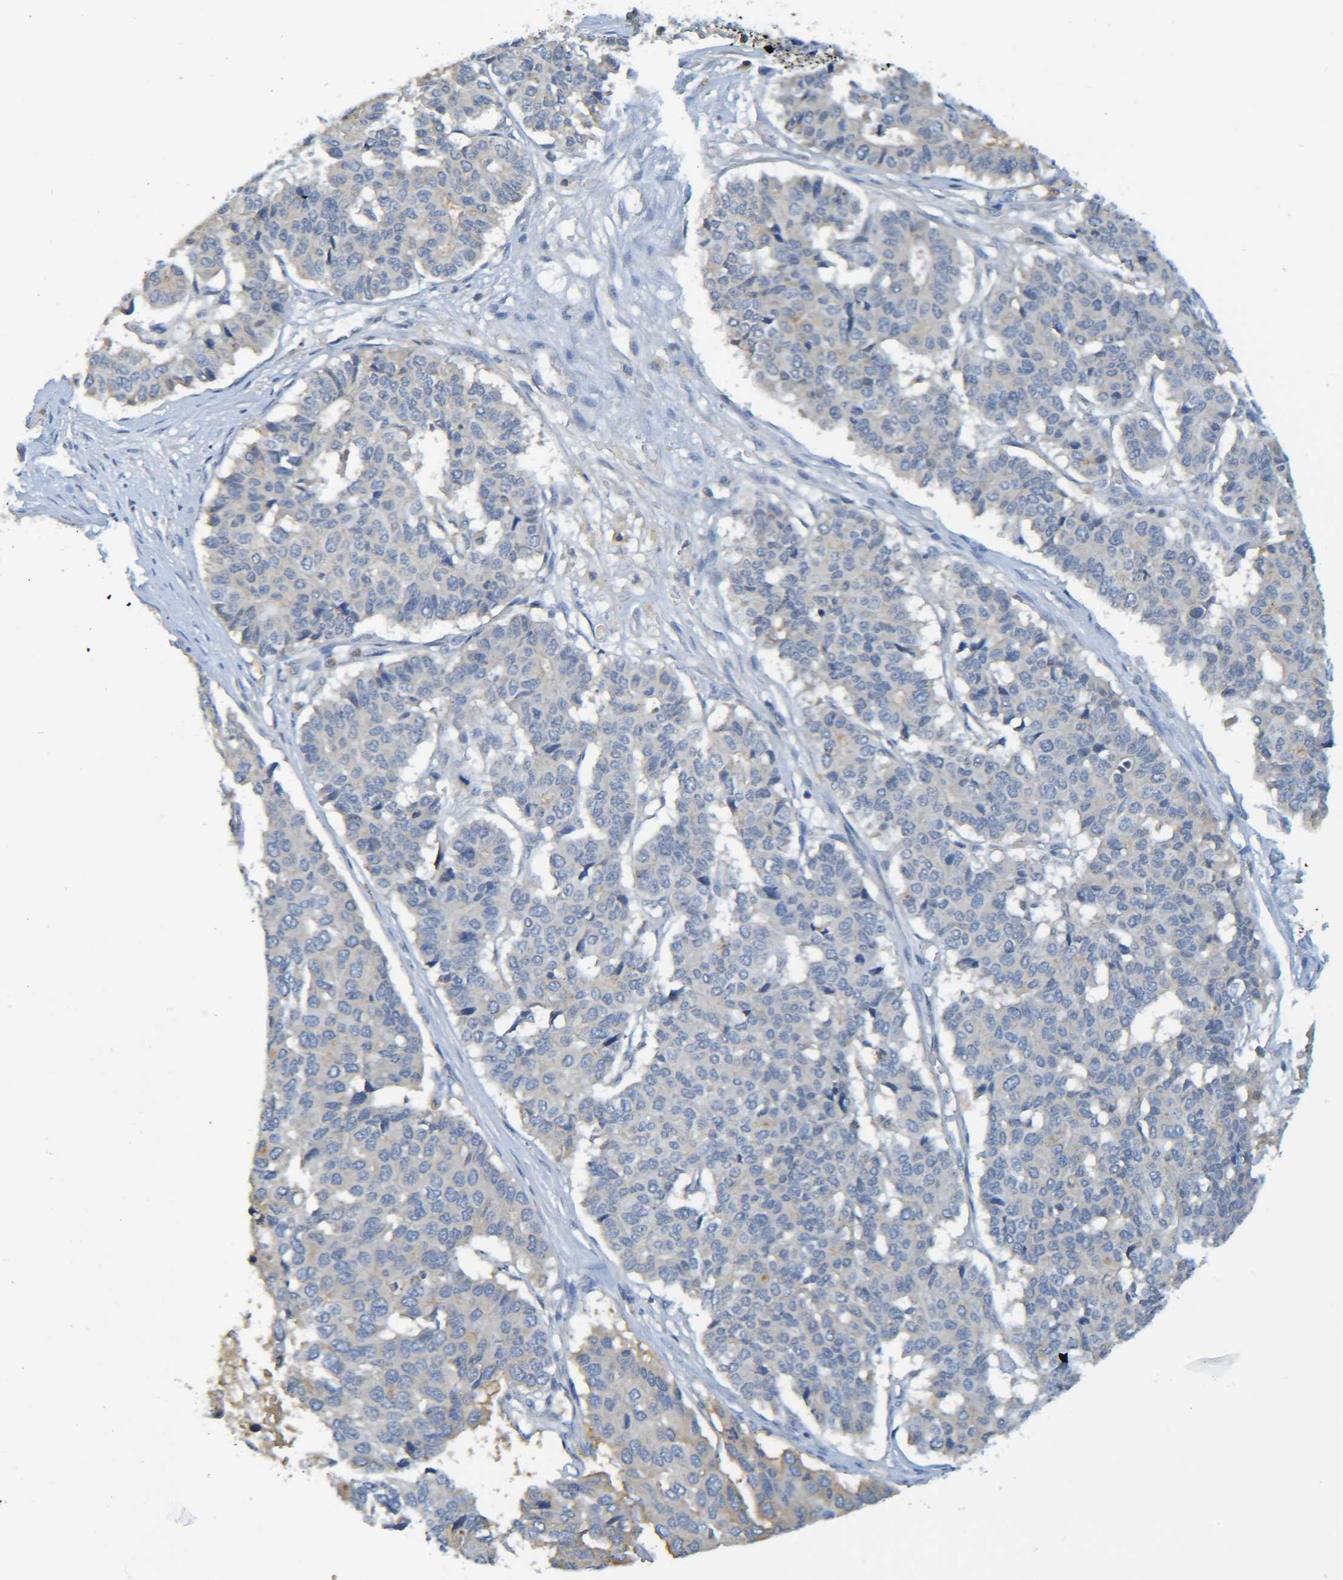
{"staining": {"intensity": "weak", "quantity": "25%-75%", "location": "cytoplasmic/membranous"}, "tissue": "pancreatic cancer", "cell_type": "Tumor cells", "image_type": "cancer", "snomed": [{"axis": "morphology", "description": "Adenocarcinoma, NOS"}, {"axis": "topography", "description": "Pancreas"}], "caption": "High-power microscopy captured an IHC micrograph of pancreatic cancer (adenocarcinoma), revealing weak cytoplasmic/membranous expression in about 25%-75% of tumor cells.", "gene": "C1QA", "patient": {"sex": "male", "age": 50}}